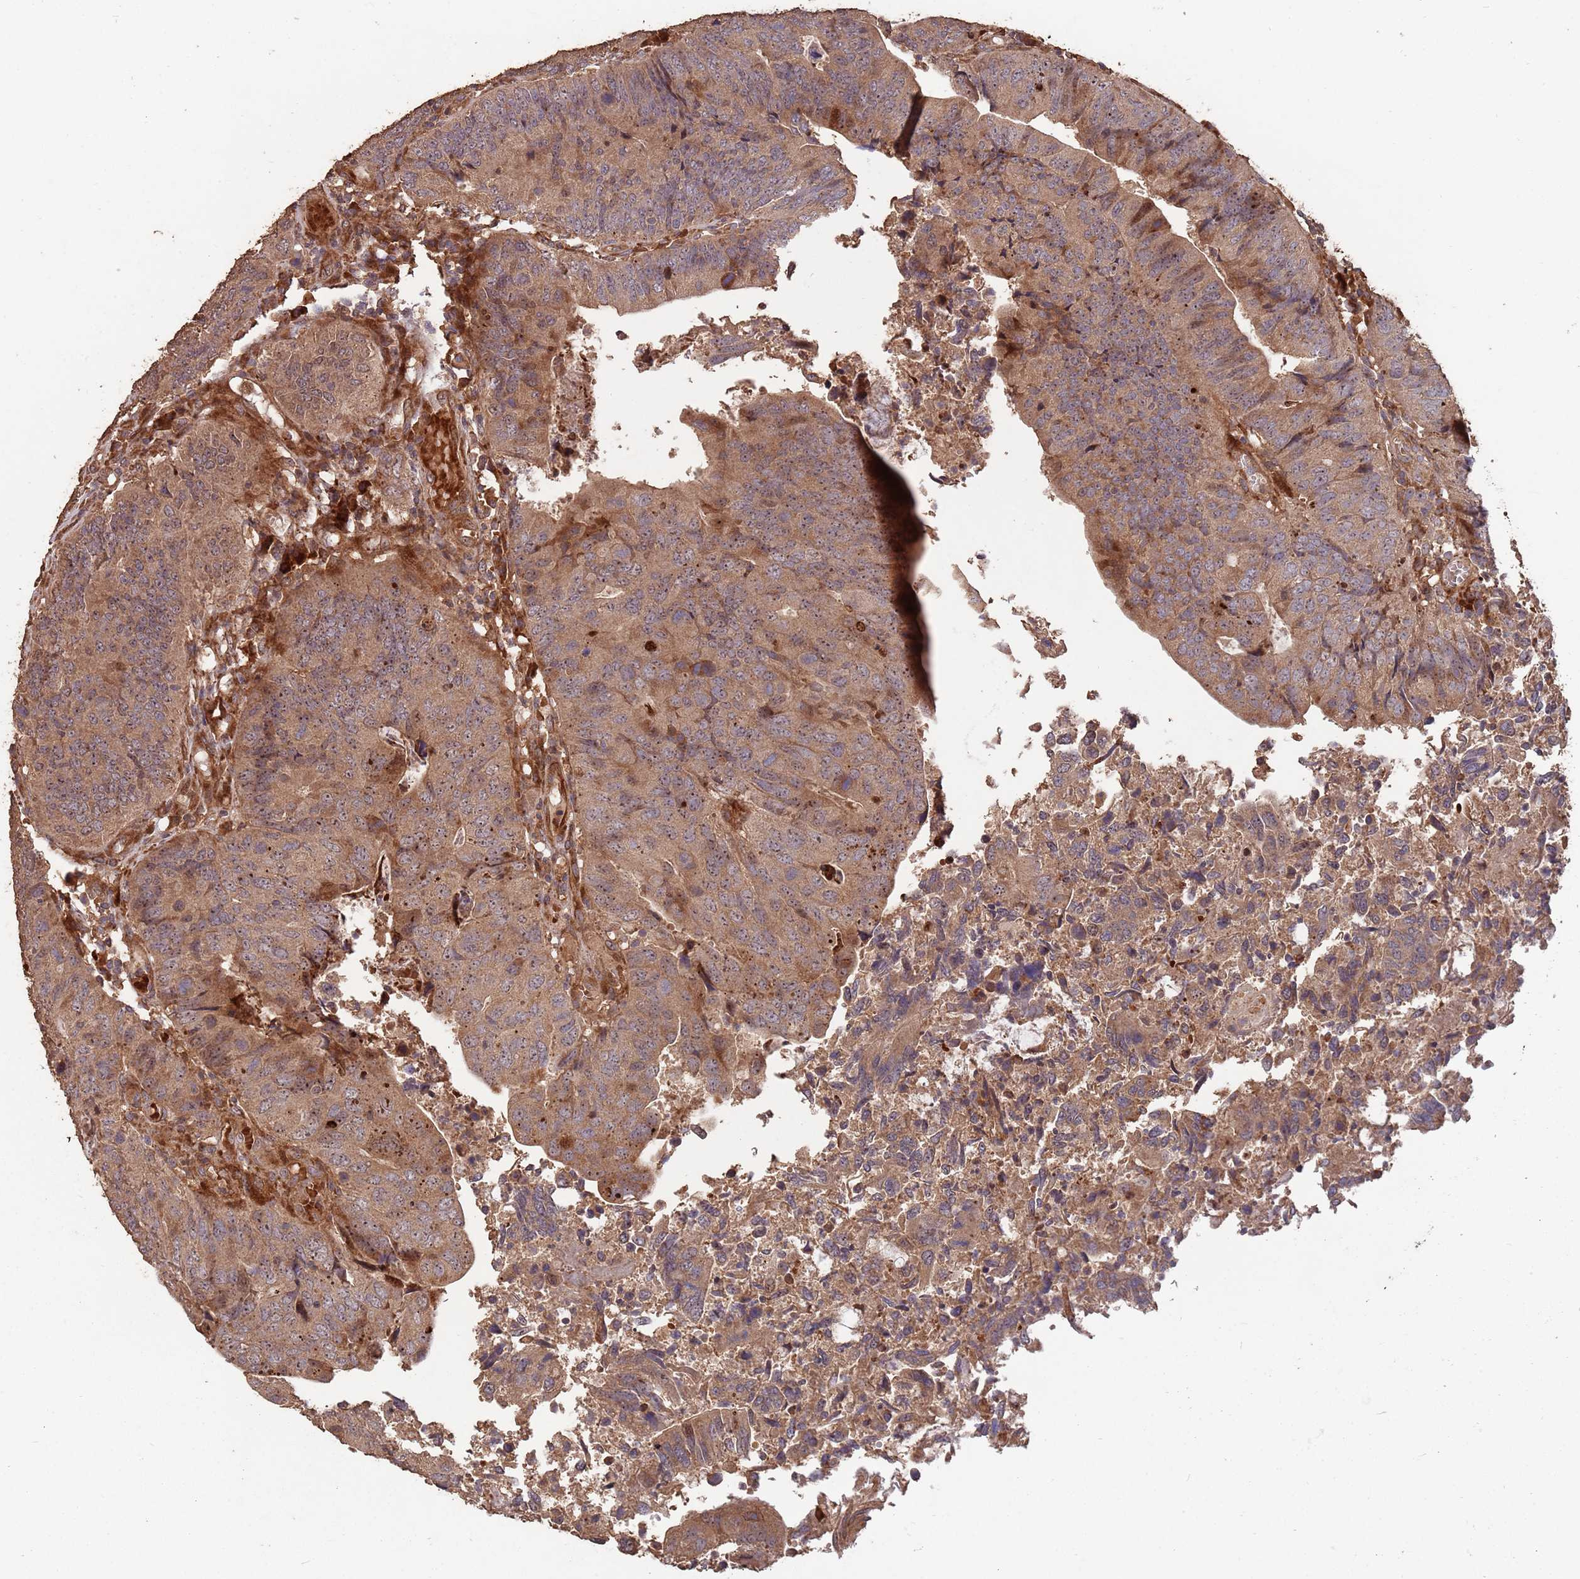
{"staining": {"intensity": "moderate", "quantity": ">75%", "location": "cytoplasmic/membranous,nuclear"}, "tissue": "colorectal cancer", "cell_type": "Tumor cells", "image_type": "cancer", "snomed": [{"axis": "morphology", "description": "Adenocarcinoma, NOS"}, {"axis": "topography", "description": "Colon"}], "caption": "A brown stain highlights moderate cytoplasmic/membranous and nuclear staining of a protein in human adenocarcinoma (colorectal) tumor cells.", "gene": "ZNF428", "patient": {"sex": "female", "age": 67}}